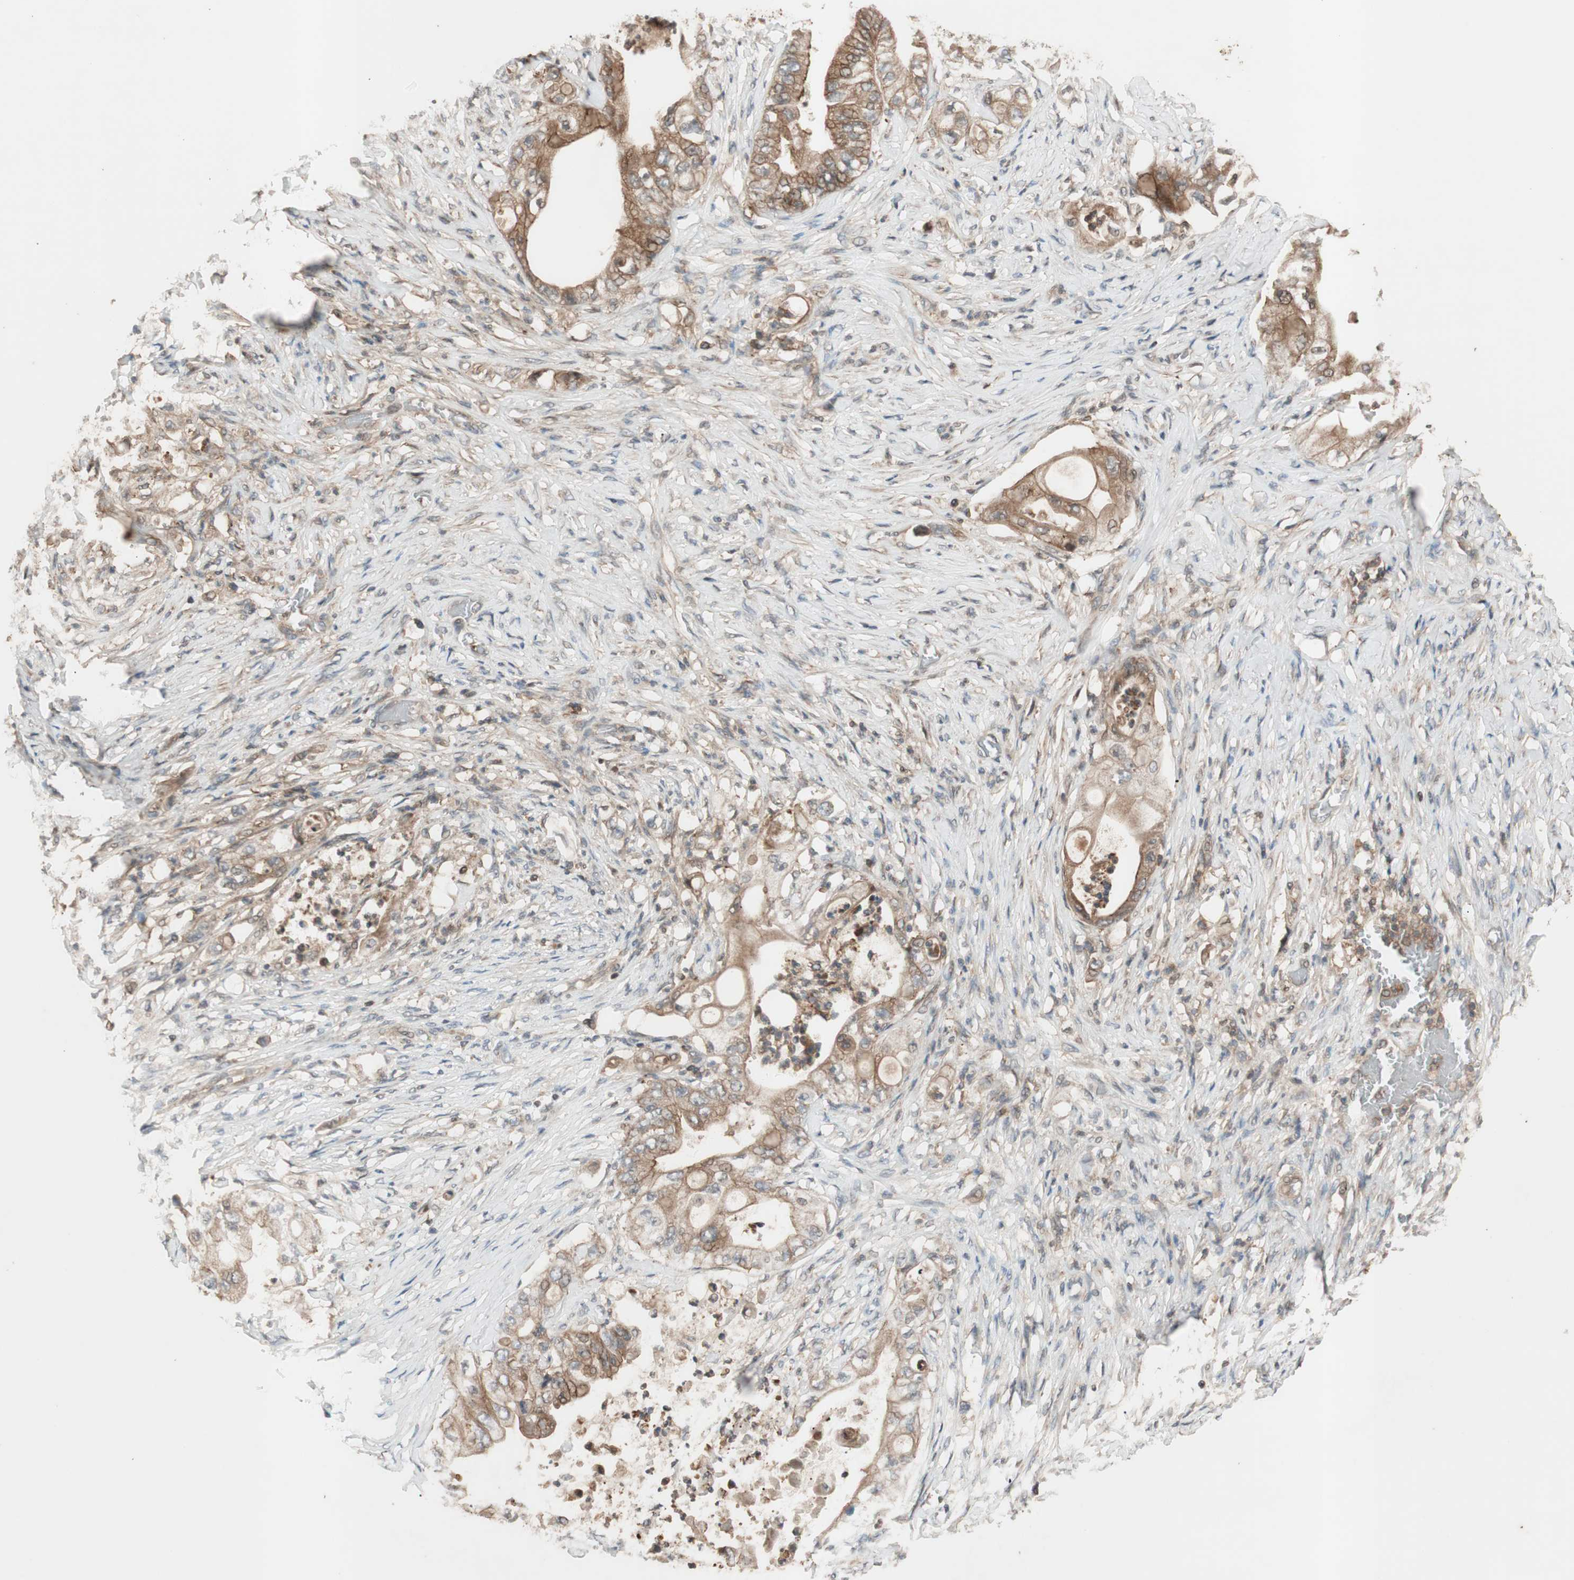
{"staining": {"intensity": "moderate", "quantity": ">75%", "location": "cytoplasmic/membranous"}, "tissue": "stomach cancer", "cell_type": "Tumor cells", "image_type": "cancer", "snomed": [{"axis": "morphology", "description": "Adenocarcinoma, NOS"}, {"axis": "topography", "description": "Stomach"}], "caption": "This is an image of immunohistochemistry (IHC) staining of stomach adenocarcinoma, which shows moderate staining in the cytoplasmic/membranous of tumor cells.", "gene": "EPHA8", "patient": {"sex": "female", "age": 73}}